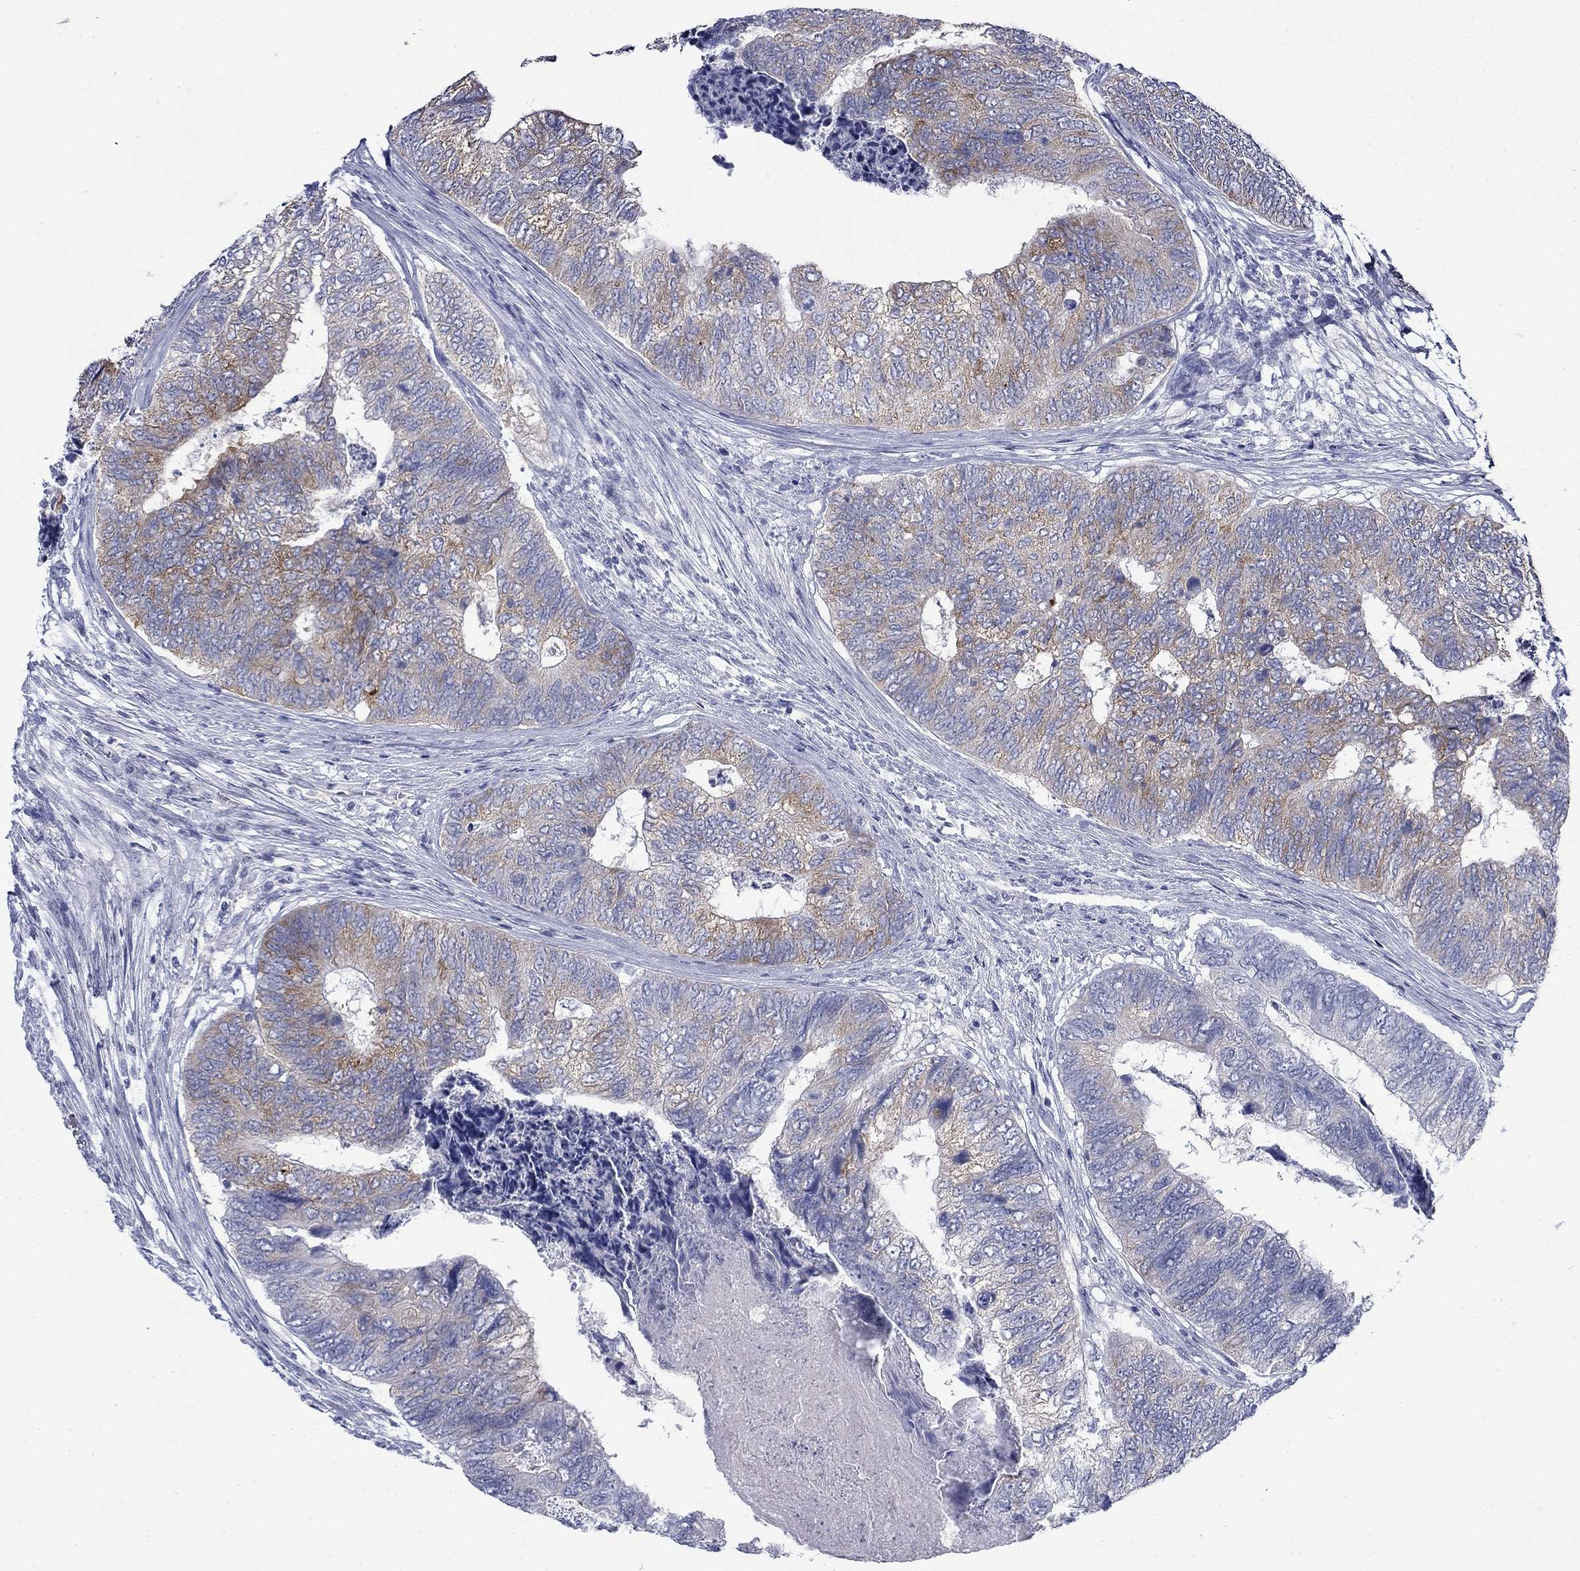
{"staining": {"intensity": "moderate", "quantity": "<25%", "location": "cytoplasmic/membranous"}, "tissue": "colorectal cancer", "cell_type": "Tumor cells", "image_type": "cancer", "snomed": [{"axis": "morphology", "description": "Adenocarcinoma, NOS"}, {"axis": "topography", "description": "Colon"}], "caption": "Immunohistochemistry staining of colorectal cancer (adenocarcinoma), which reveals low levels of moderate cytoplasmic/membranous positivity in approximately <25% of tumor cells indicating moderate cytoplasmic/membranous protein positivity. The staining was performed using DAB (3,3'-diaminobenzidine) (brown) for protein detection and nuclei were counterstained in hematoxylin (blue).", "gene": "IGF2BP3", "patient": {"sex": "female", "age": 67}}